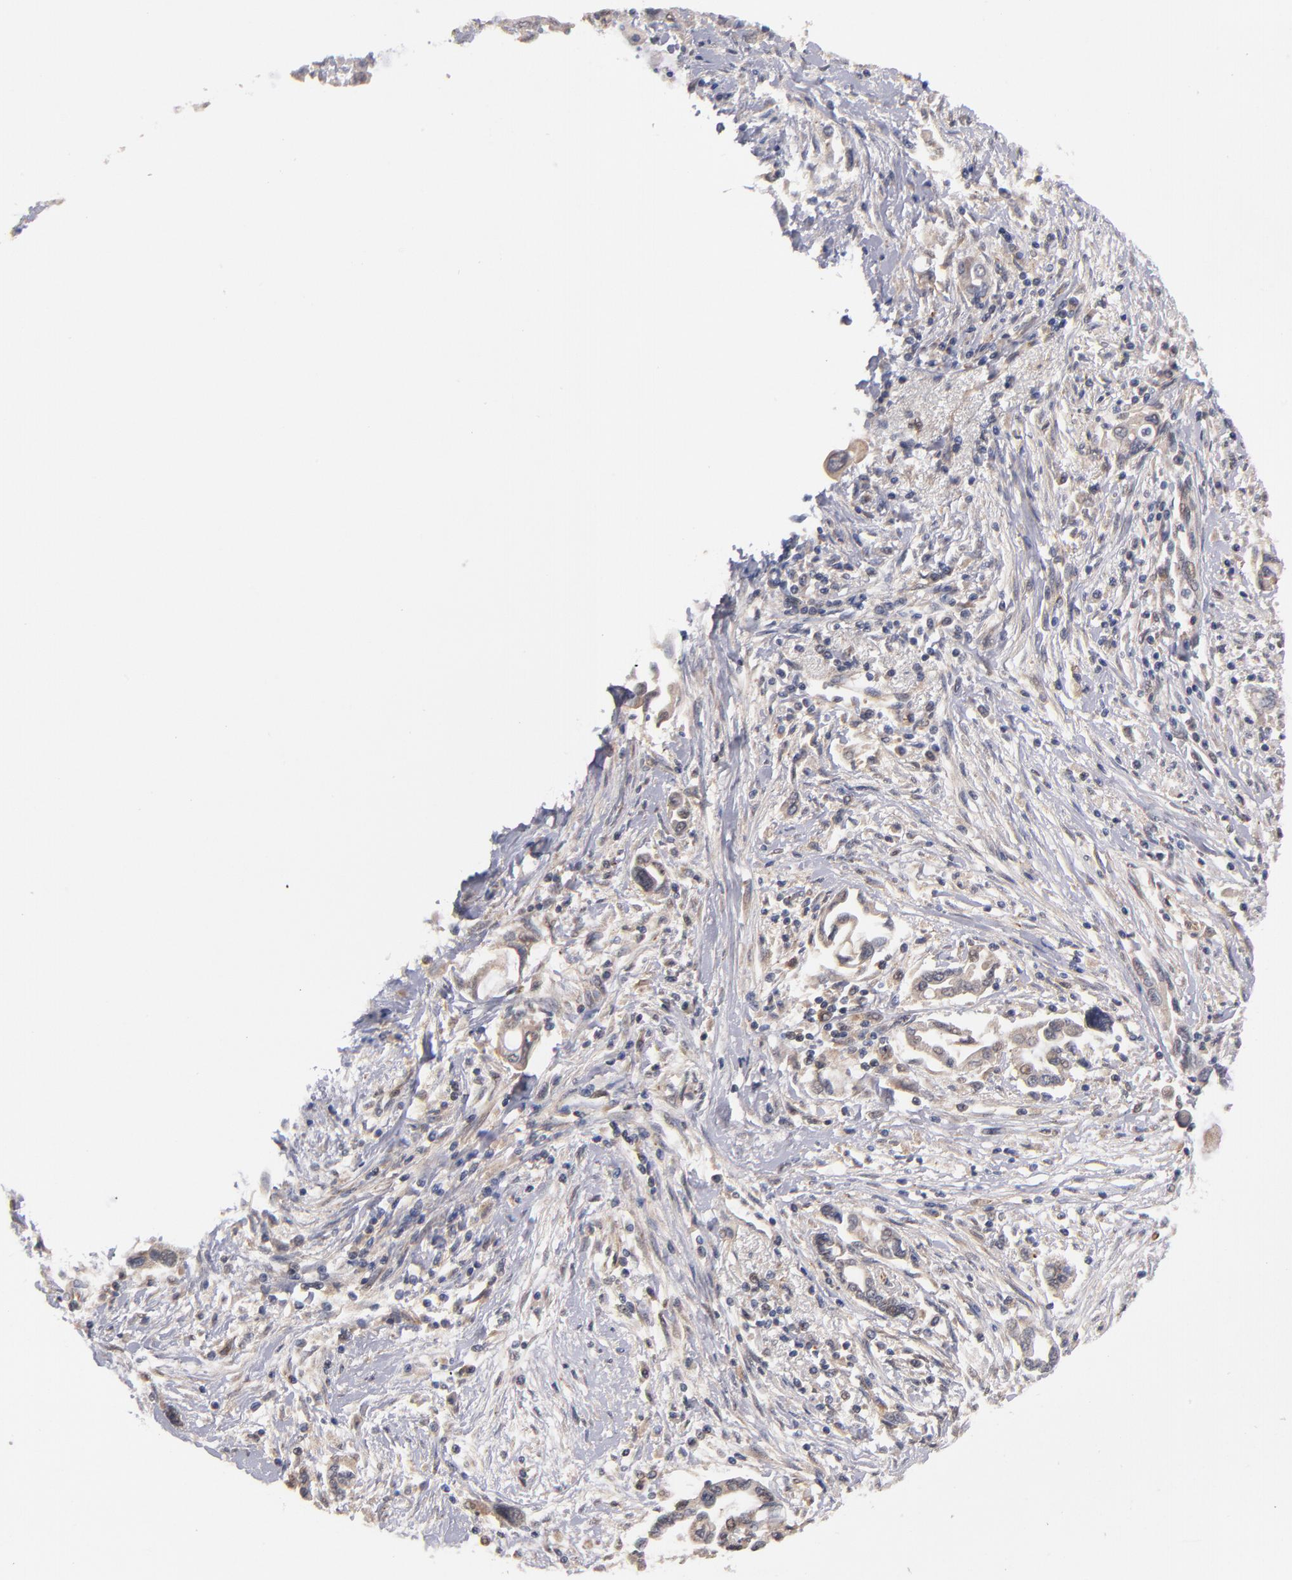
{"staining": {"intensity": "weak", "quantity": "<25%", "location": "cytoplasmic/membranous"}, "tissue": "pancreatic cancer", "cell_type": "Tumor cells", "image_type": "cancer", "snomed": [{"axis": "morphology", "description": "Adenocarcinoma, NOS"}, {"axis": "topography", "description": "Pancreas"}], "caption": "Immunohistochemistry micrograph of human pancreatic cancer stained for a protein (brown), which reveals no staining in tumor cells.", "gene": "GMFG", "patient": {"sex": "female", "age": 57}}